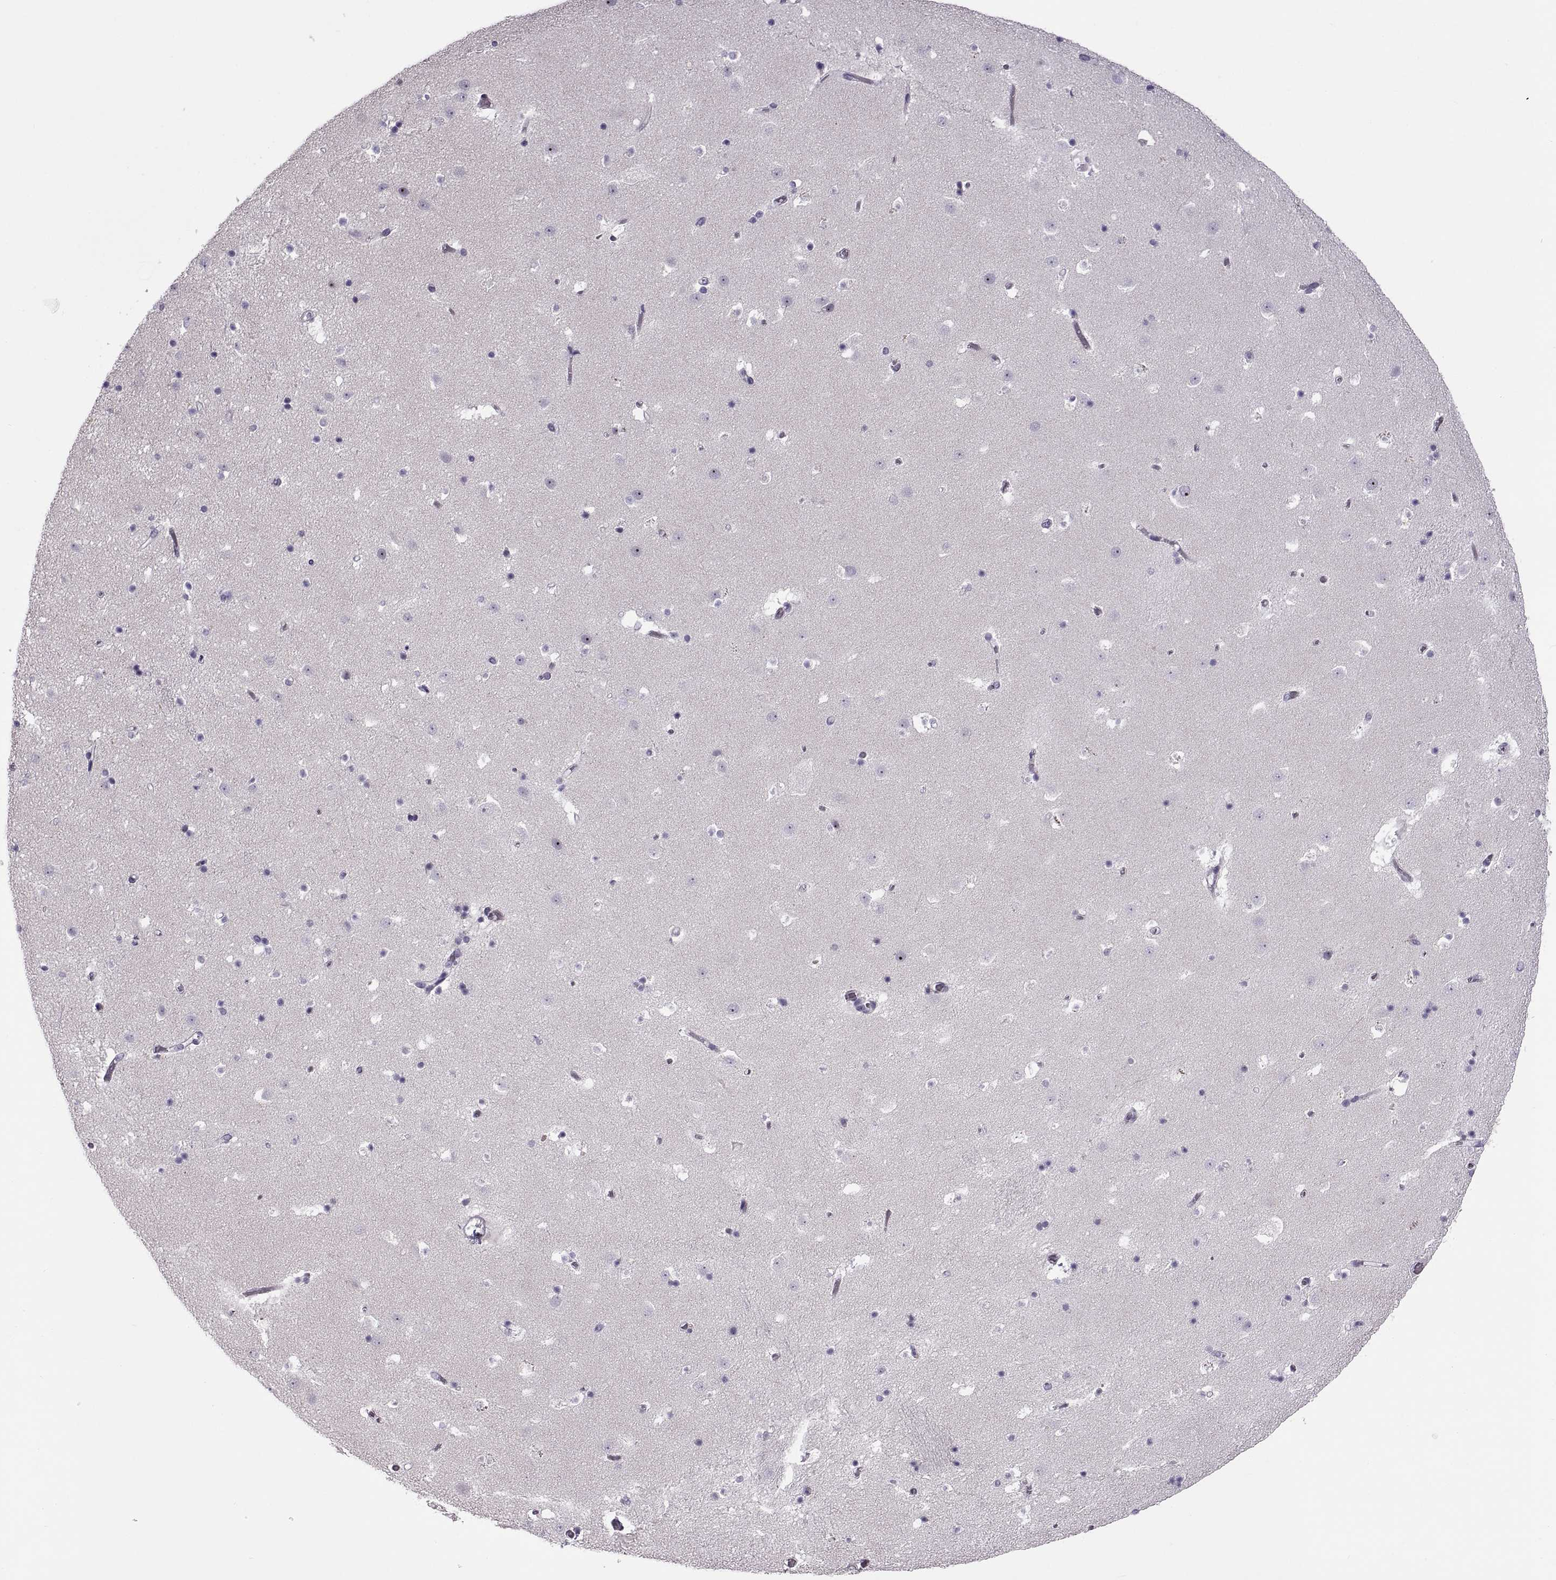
{"staining": {"intensity": "negative", "quantity": "none", "location": "none"}, "tissue": "caudate", "cell_type": "Glial cells", "image_type": "normal", "snomed": [{"axis": "morphology", "description": "Normal tissue, NOS"}, {"axis": "topography", "description": "Lateral ventricle wall"}], "caption": "Glial cells show no significant expression in benign caudate.", "gene": "VSX2", "patient": {"sex": "female", "age": 42}}